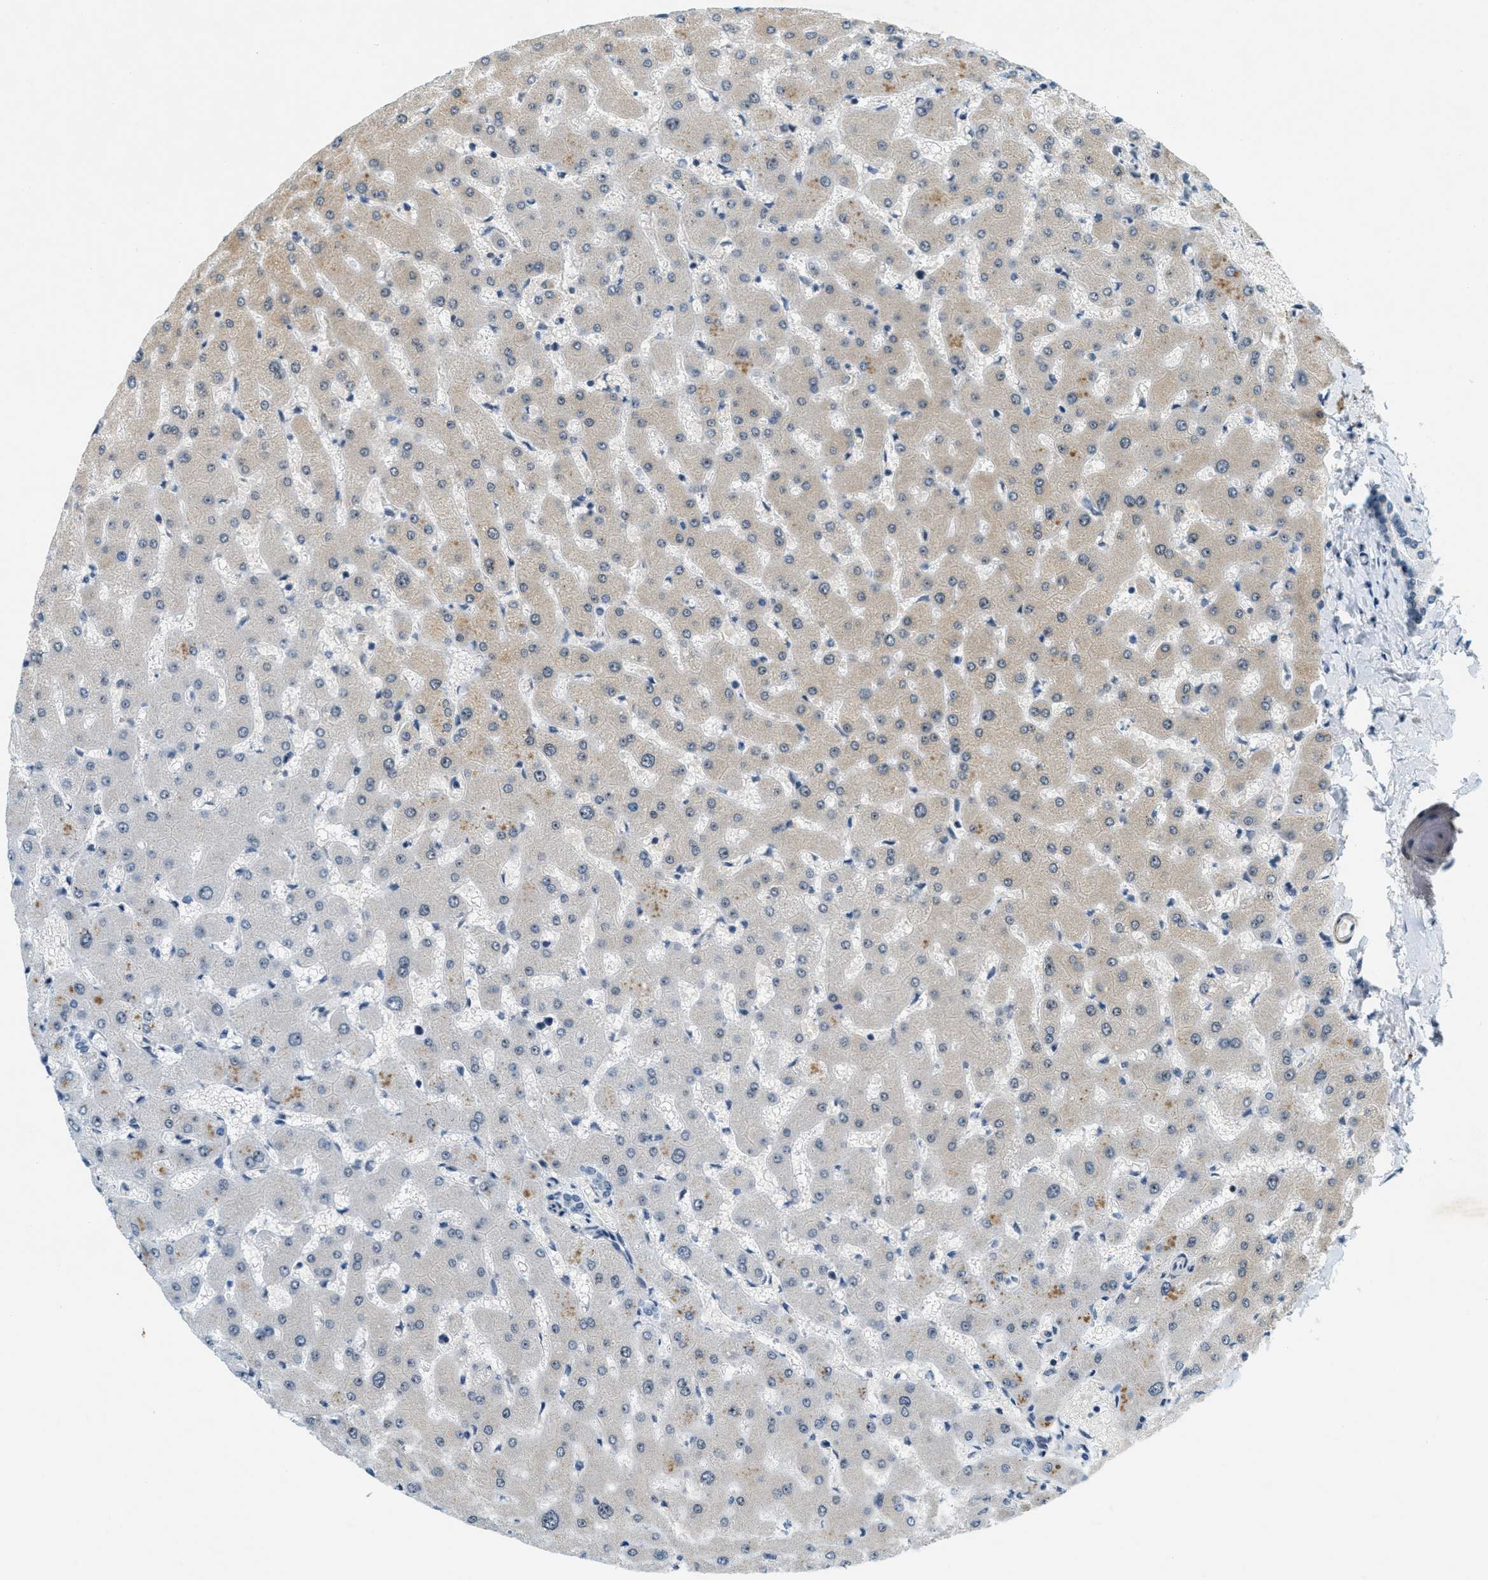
{"staining": {"intensity": "negative", "quantity": "none", "location": "none"}, "tissue": "liver", "cell_type": "Cholangiocytes", "image_type": "normal", "snomed": [{"axis": "morphology", "description": "Normal tissue, NOS"}, {"axis": "topography", "description": "Liver"}], "caption": "Immunohistochemistry photomicrograph of normal liver: human liver stained with DAB exhibits no significant protein expression in cholangiocytes.", "gene": "DDX47", "patient": {"sex": "female", "age": 63}}